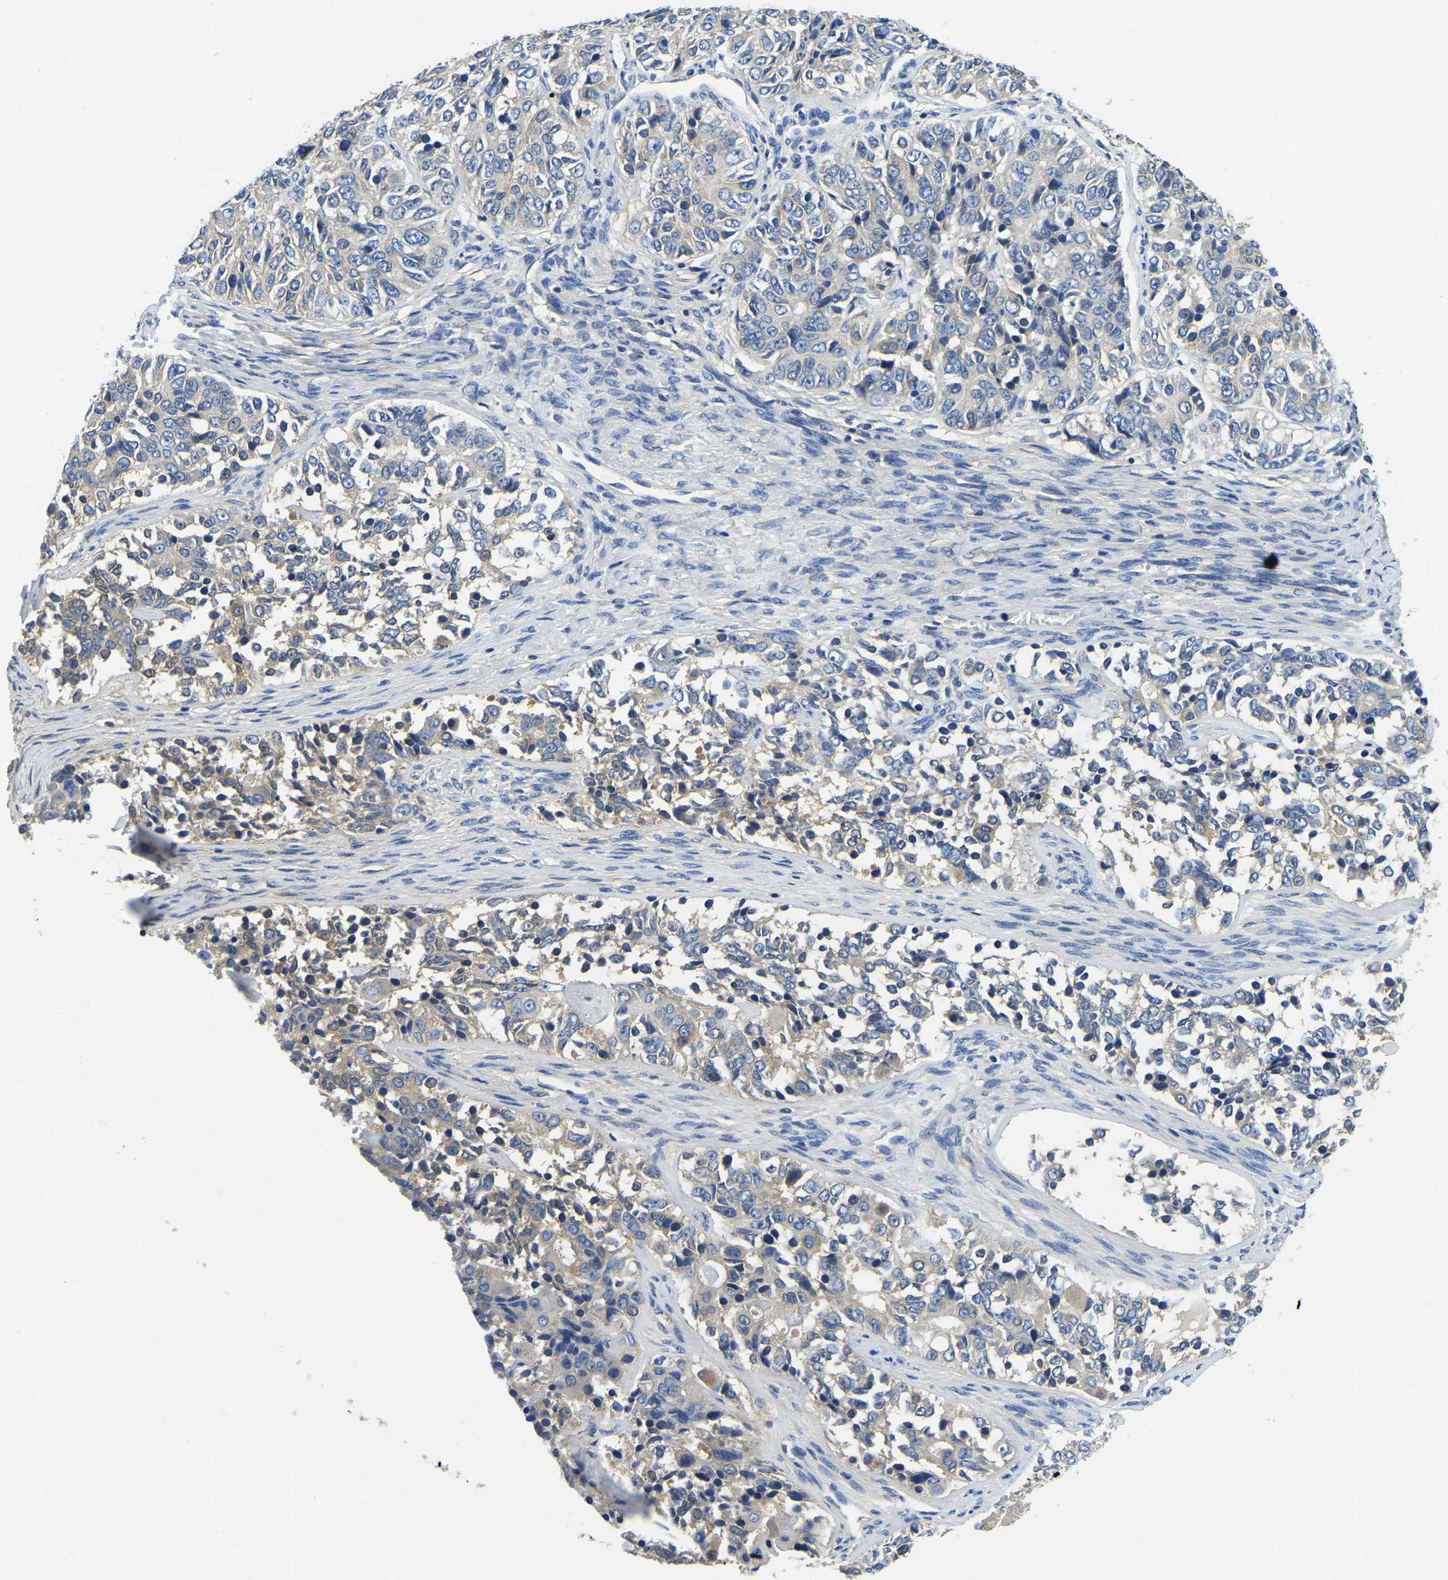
{"staining": {"intensity": "negative", "quantity": "none", "location": "none"}, "tissue": "ovarian cancer", "cell_type": "Tumor cells", "image_type": "cancer", "snomed": [{"axis": "morphology", "description": "Carcinoma, endometroid"}, {"axis": "topography", "description": "Ovary"}], "caption": "Immunohistochemistry of endometroid carcinoma (ovarian) displays no positivity in tumor cells.", "gene": "STAT2", "patient": {"sex": "female", "age": 51}}